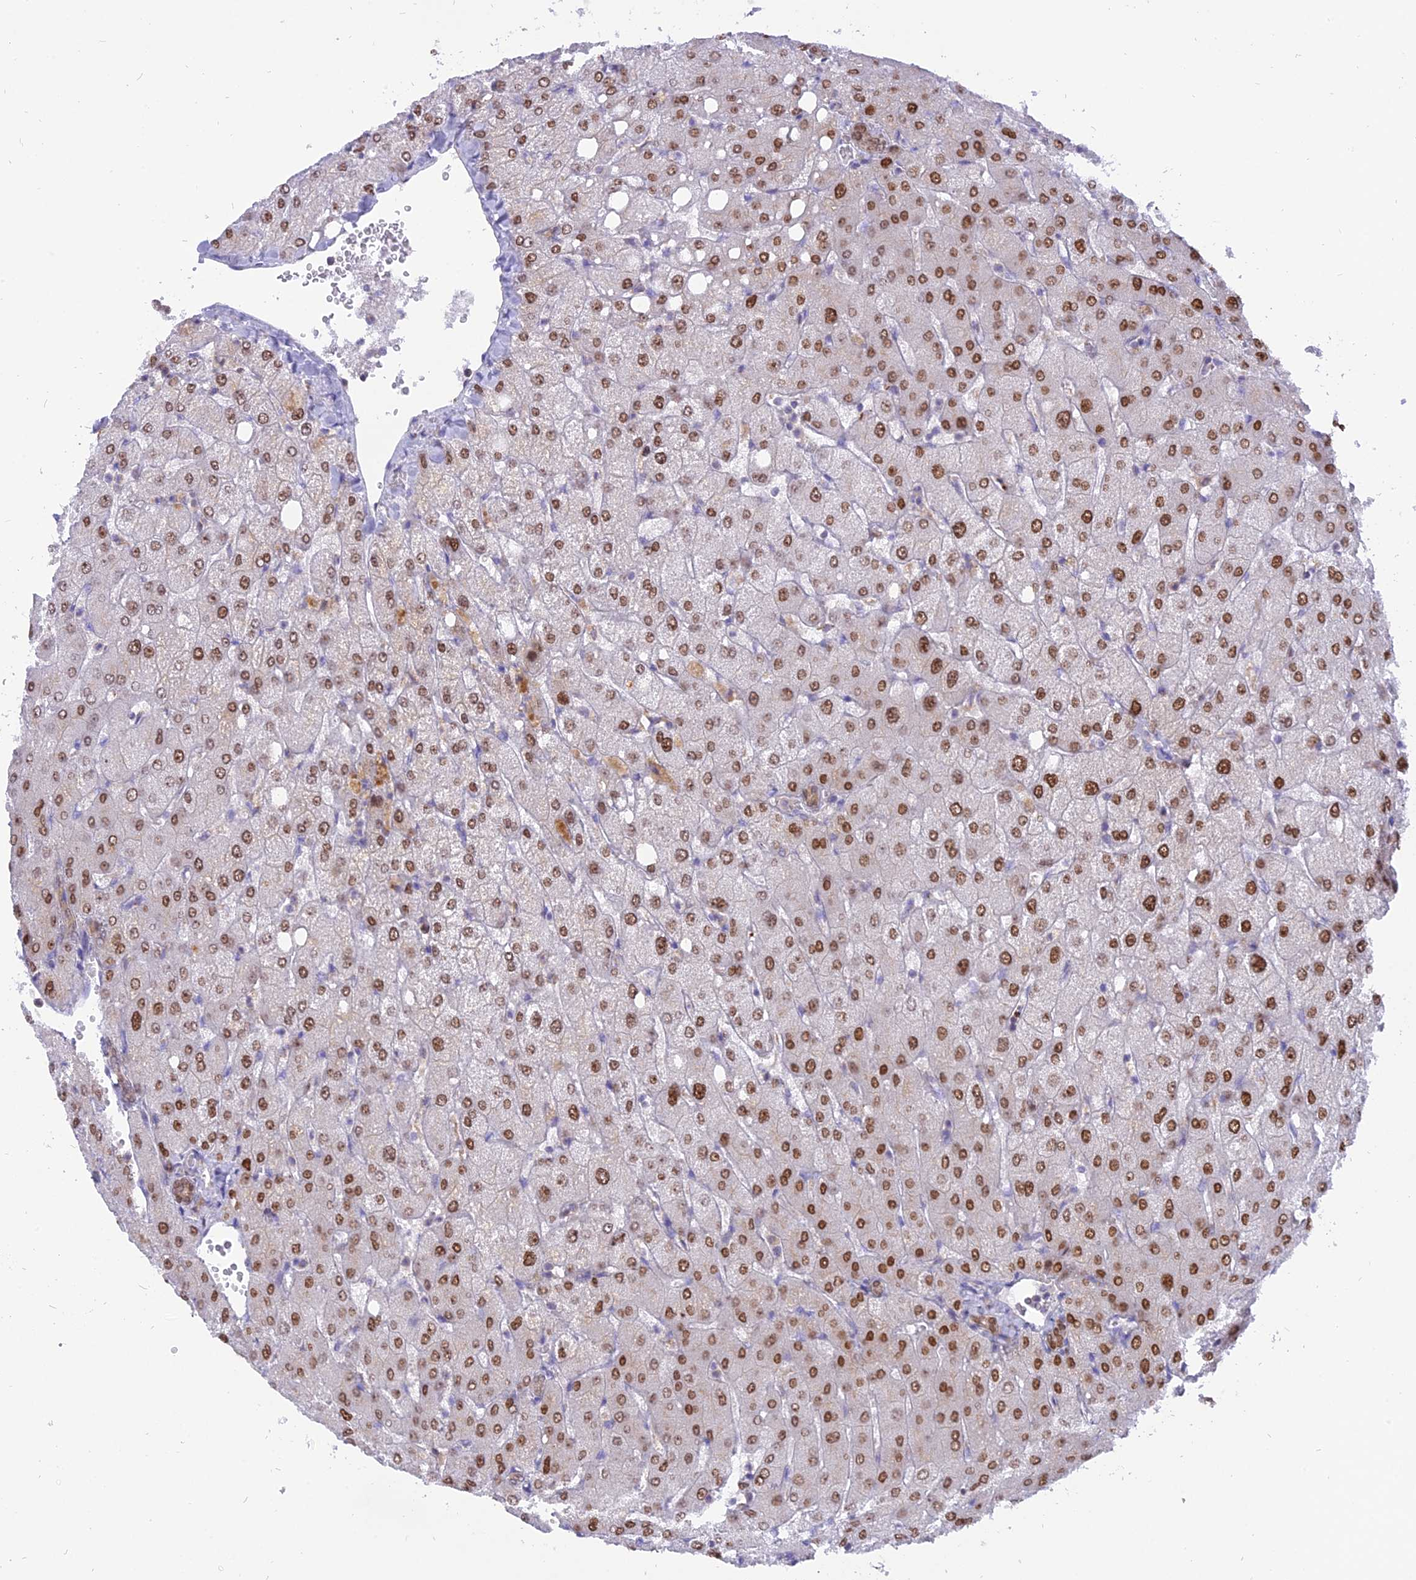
{"staining": {"intensity": "moderate", "quantity": ">75%", "location": "nuclear"}, "tissue": "liver", "cell_type": "Cholangiocytes", "image_type": "normal", "snomed": [{"axis": "morphology", "description": "Normal tissue, NOS"}, {"axis": "topography", "description": "Liver"}], "caption": "A brown stain shows moderate nuclear staining of a protein in cholangiocytes of normal human liver. Nuclei are stained in blue.", "gene": "CENPV", "patient": {"sex": "female", "age": 54}}